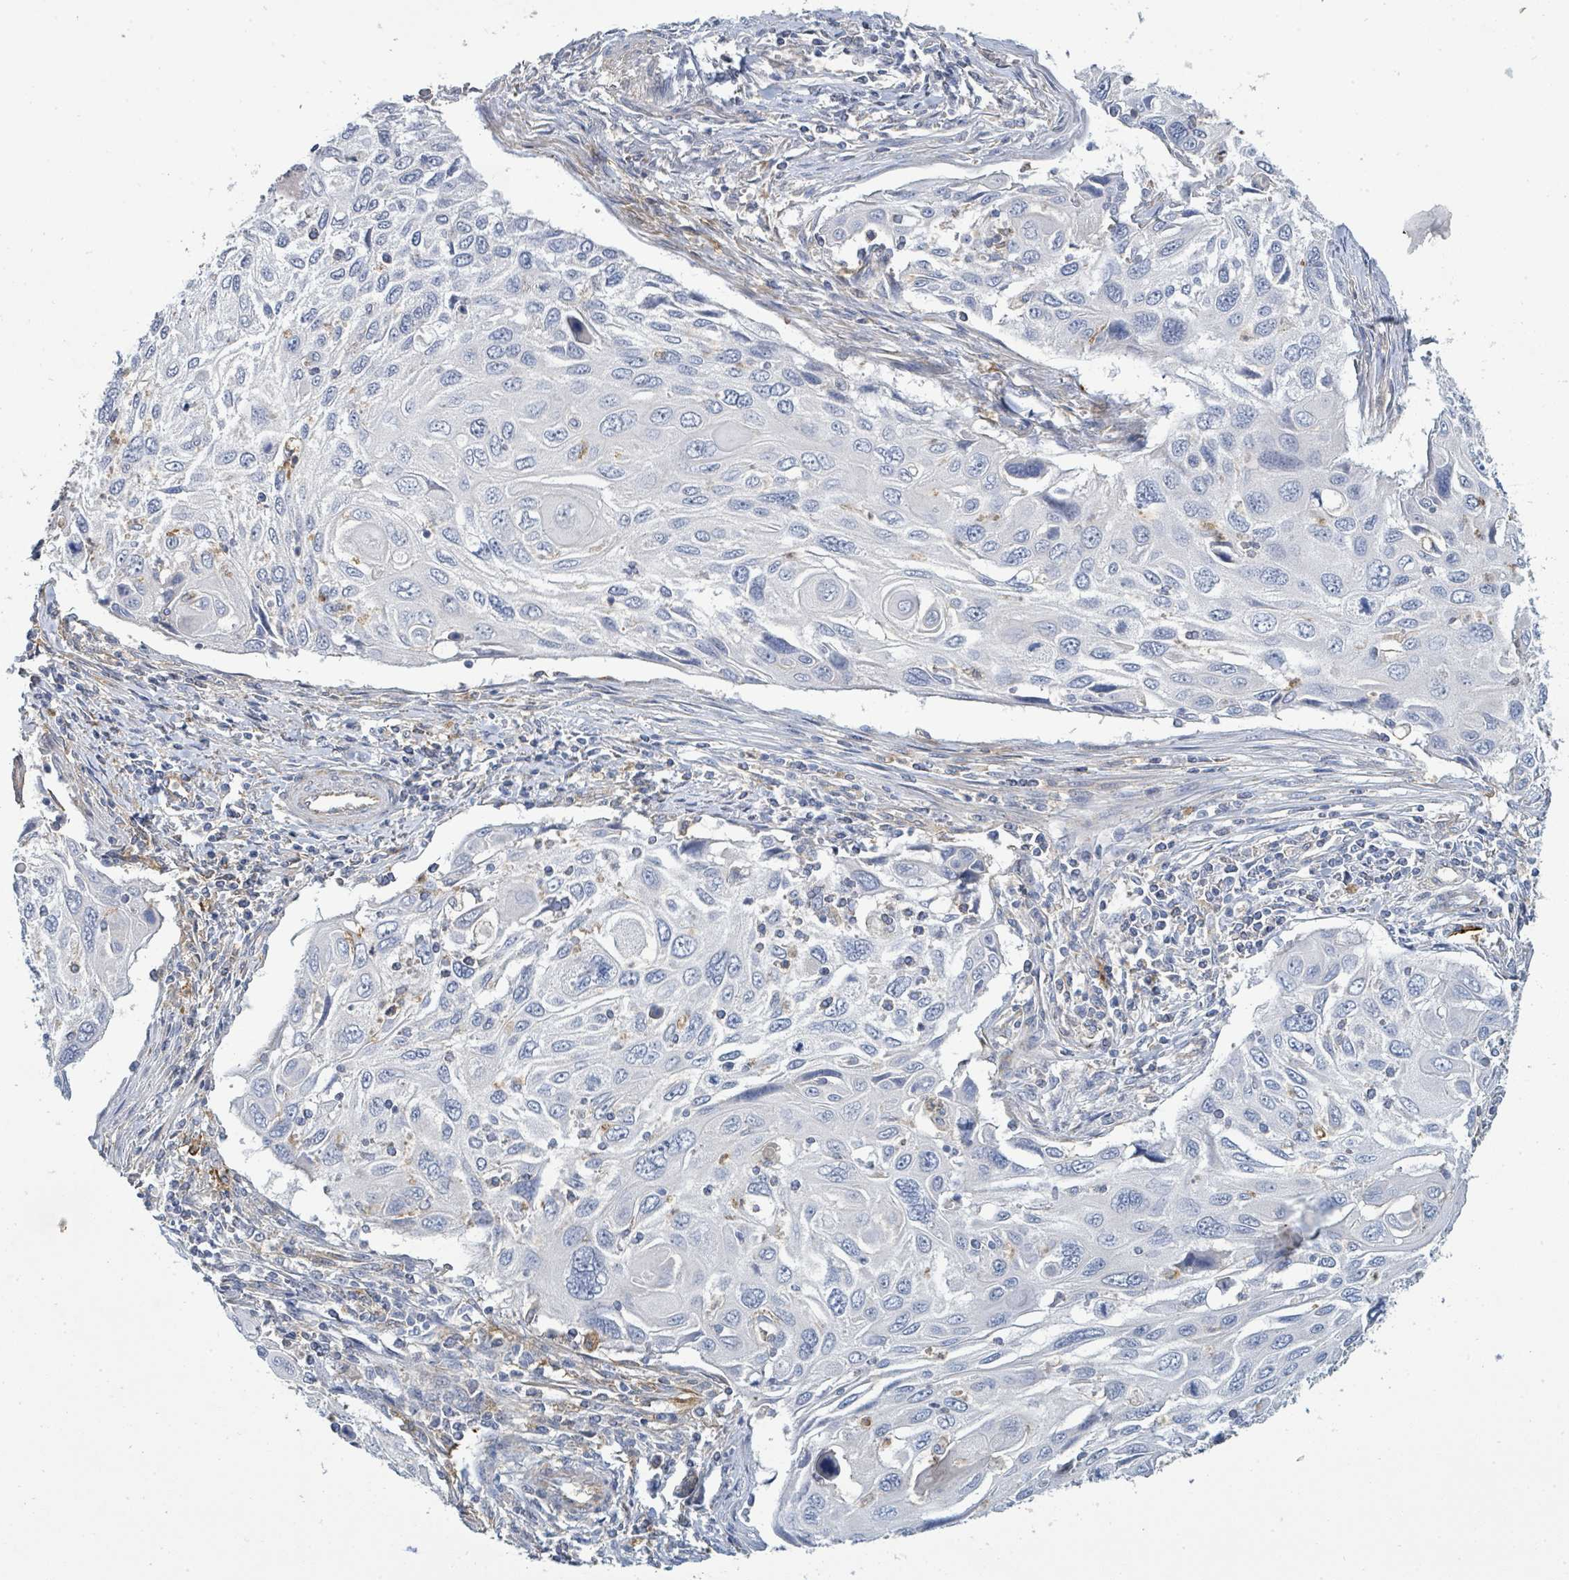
{"staining": {"intensity": "negative", "quantity": "none", "location": "none"}, "tissue": "cervical cancer", "cell_type": "Tumor cells", "image_type": "cancer", "snomed": [{"axis": "morphology", "description": "Squamous cell carcinoma, NOS"}, {"axis": "topography", "description": "Cervix"}], "caption": "Micrograph shows no protein positivity in tumor cells of cervical cancer tissue.", "gene": "IFIT1", "patient": {"sex": "female", "age": 70}}